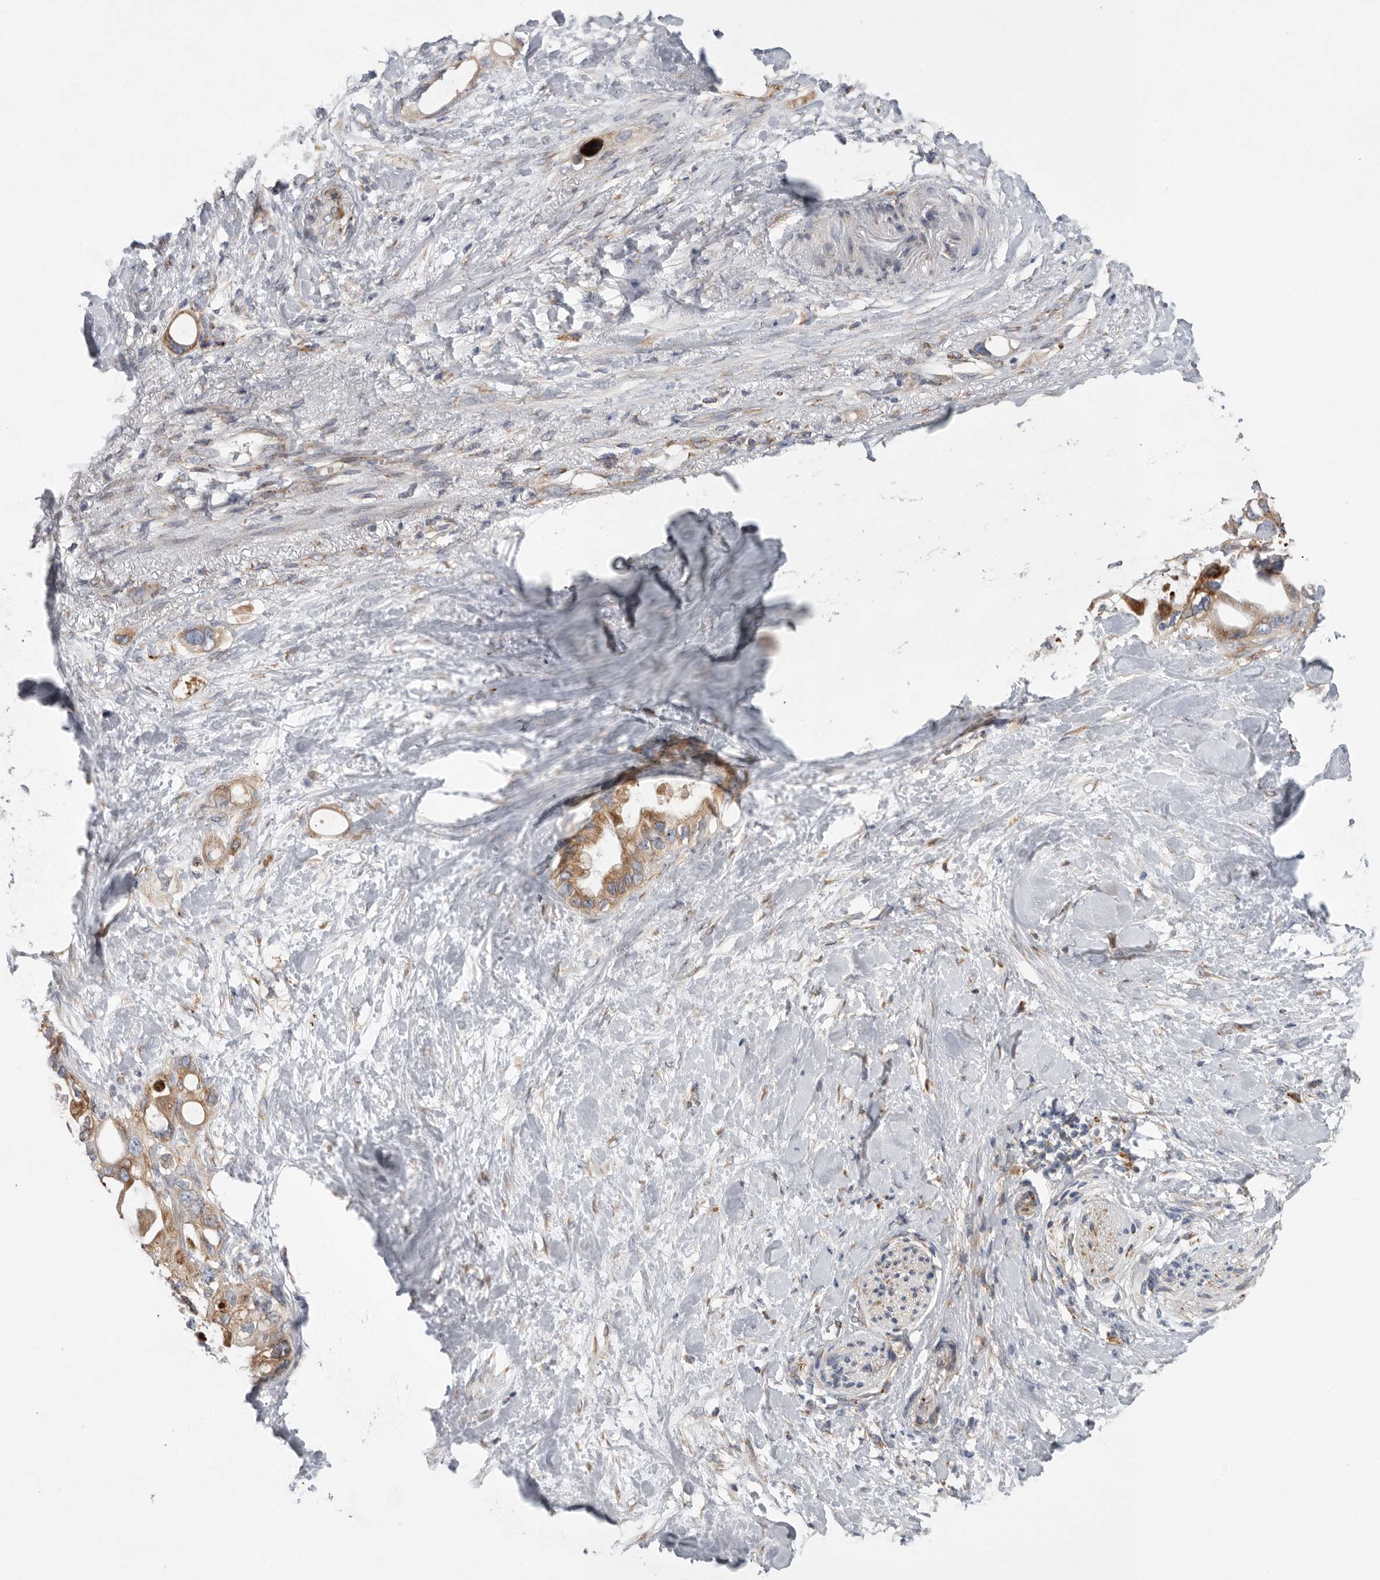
{"staining": {"intensity": "moderate", "quantity": ">75%", "location": "cytoplasmic/membranous"}, "tissue": "pancreatic cancer", "cell_type": "Tumor cells", "image_type": "cancer", "snomed": [{"axis": "morphology", "description": "Adenocarcinoma, NOS"}, {"axis": "topography", "description": "Pancreas"}], "caption": "Immunohistochemical staining of human pancreatic adenocarcinoma displays medium levels of moderate cytoplasmic/membranous protein expression in about >75% of tumor cells.", "gene": "GANAB", "patient": {"sex": "female", "age": 56}}